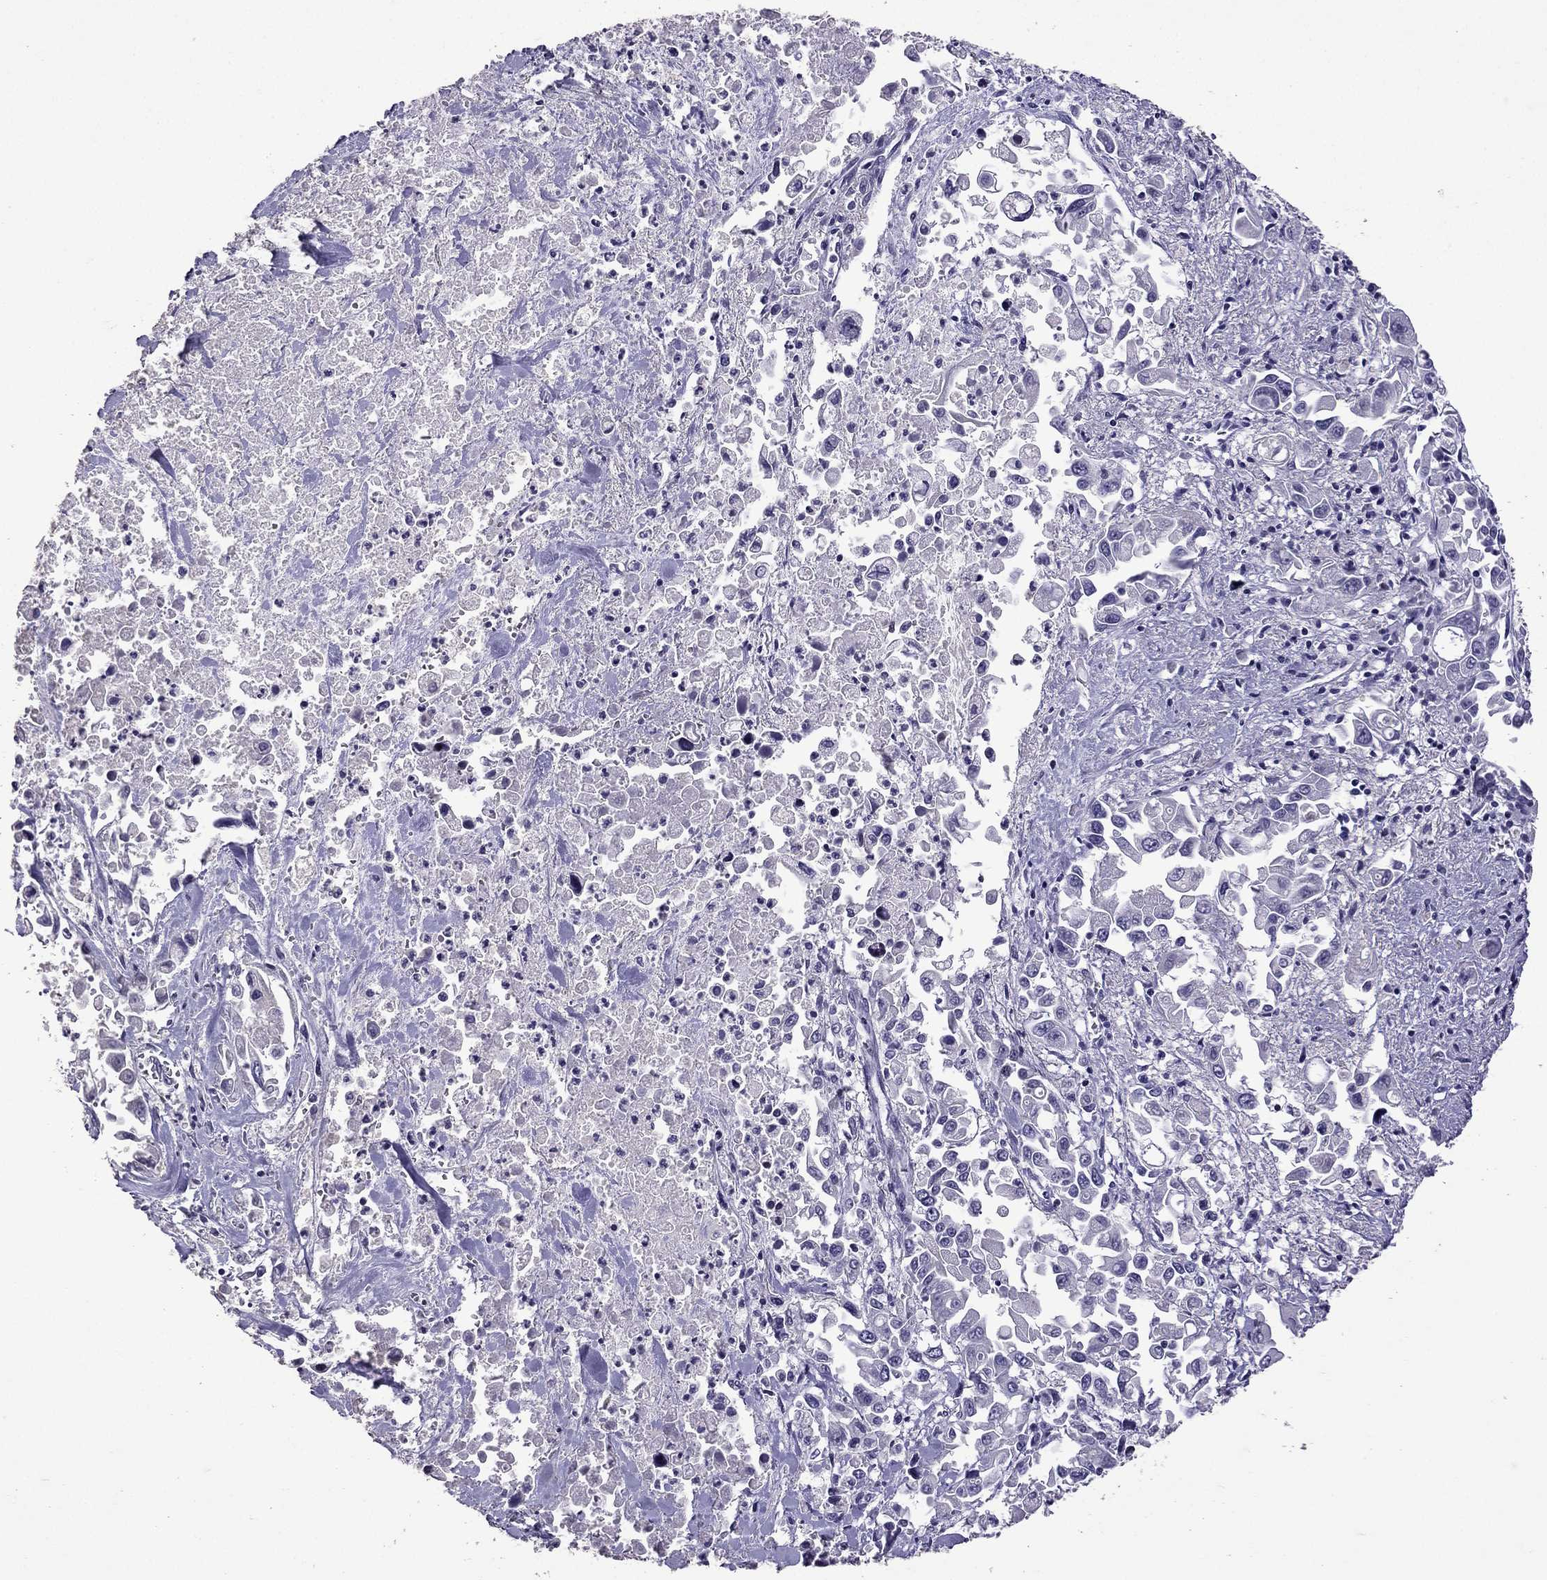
{"staining": {"intensity": "negative", "quantity": "none", "location": "none"}, "tissue": "pancreatic cancer", "cell_type": "Tumor cells", "image_type": "cancer", "snomed": [{"axis": "morphology", "description": "Adenocarcinoma, NOS"}, {"axis": "topography", "description": "Pancreas"}], "caption": "There is no significant positivity in tumor cells of adenocarcinoma (pancreatic).", "gene": "TTN", "patient": {"sex": "female", "age": 83}}